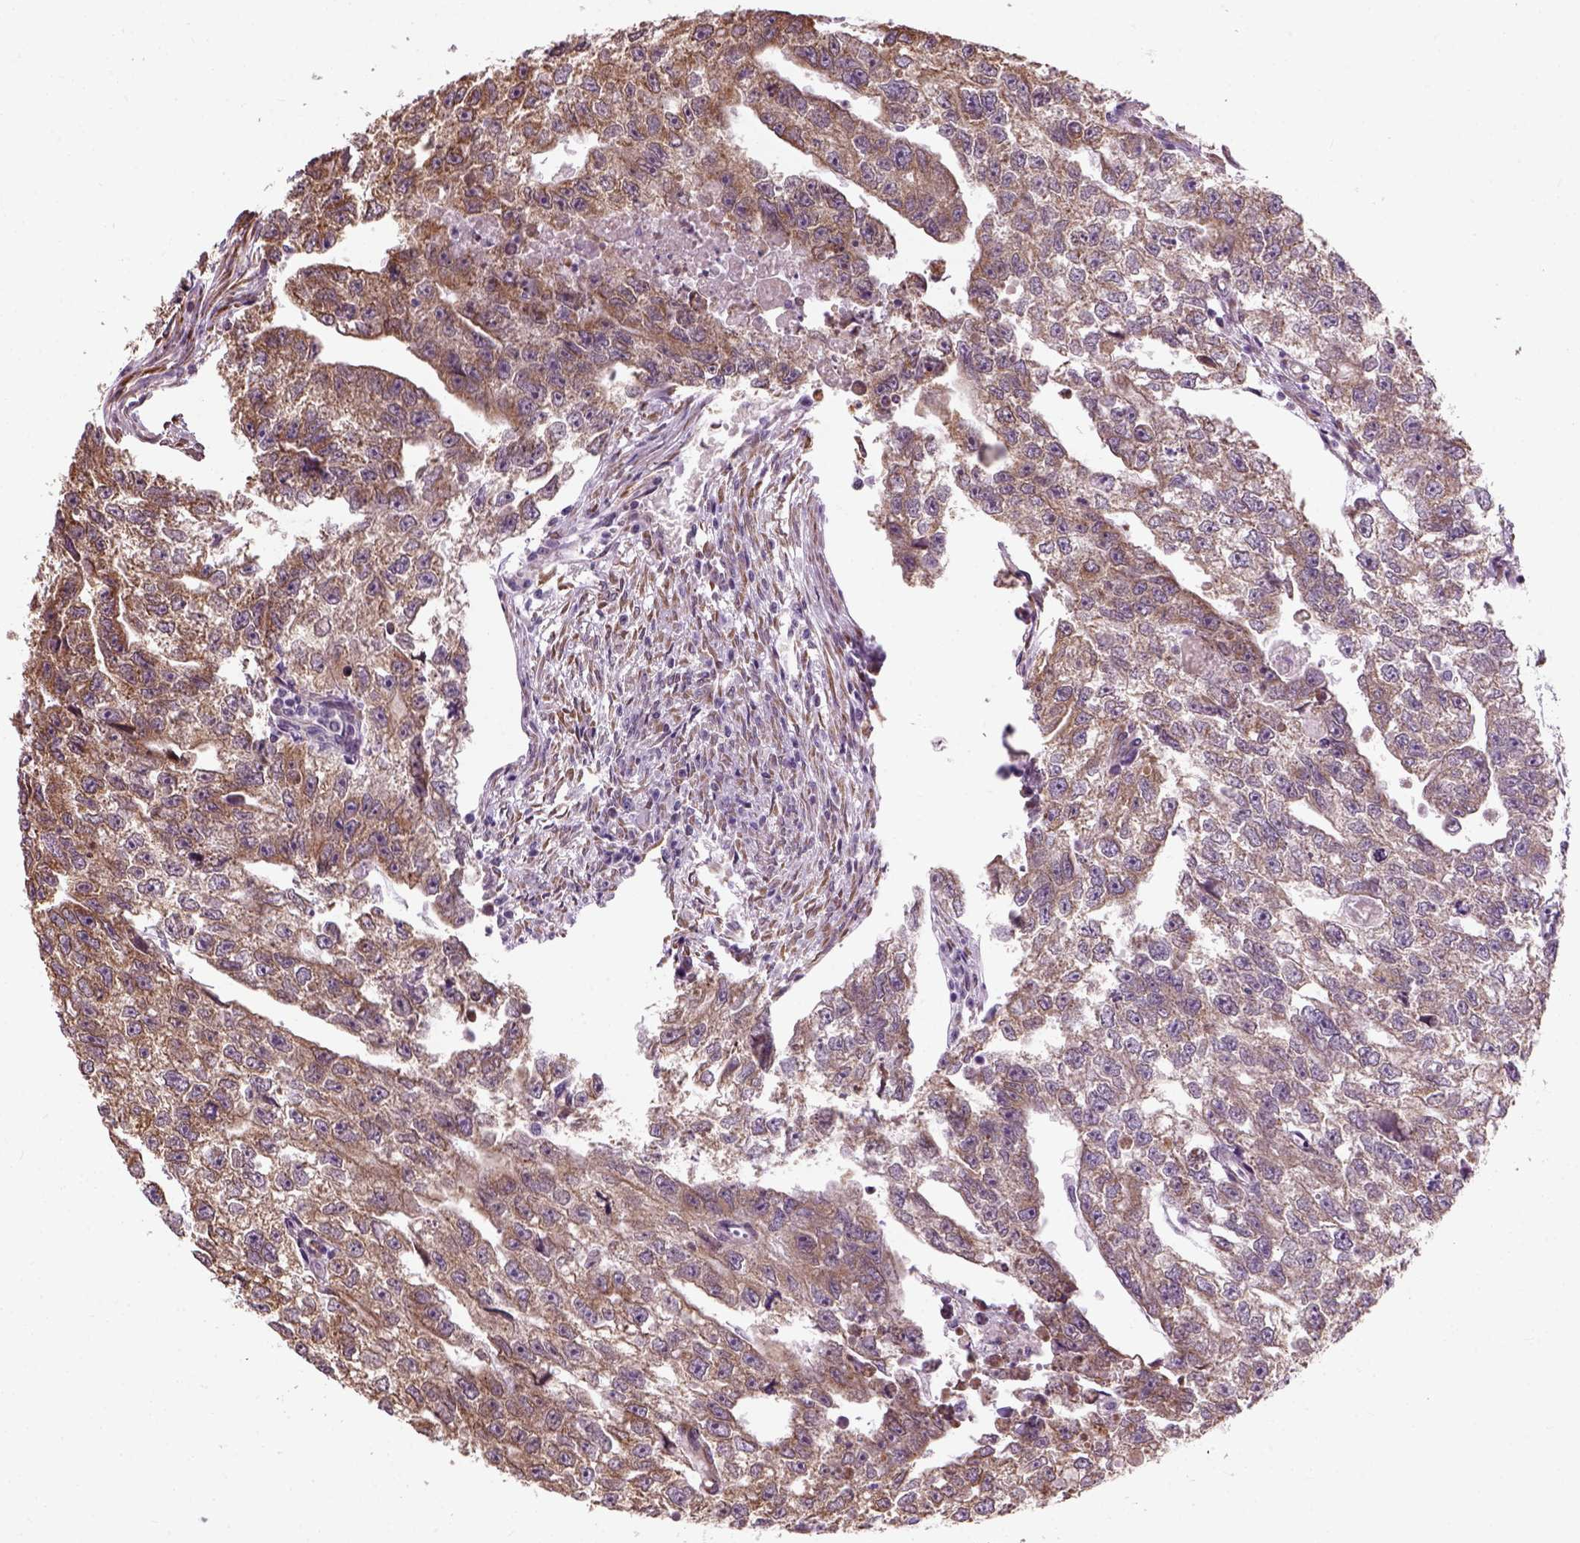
{"staining": {"intensity": "moderate", "quantity": ">75%", "location": "cytoplasmic/membranous"}, "tissue": "testis cancer", "cell_type": "Tumor cells", "image_type": "cancer", "snomed": [{"axis": "morphology", "description": "Carcinoma, Embryonal, NOS"}, {"axis": "morphology", "description": "Teratoma, malignant, NOS"}, {"axis": "topography", "description": "Testis"}], "caption": "Protein analysis of testis cancer (embryonal carcinoma) tissue shows moderate cytoplasmic/membranous staining in about >75% of tumor cells.", "gene": "XK", "patient": {"sex": "male", "age": 44}}